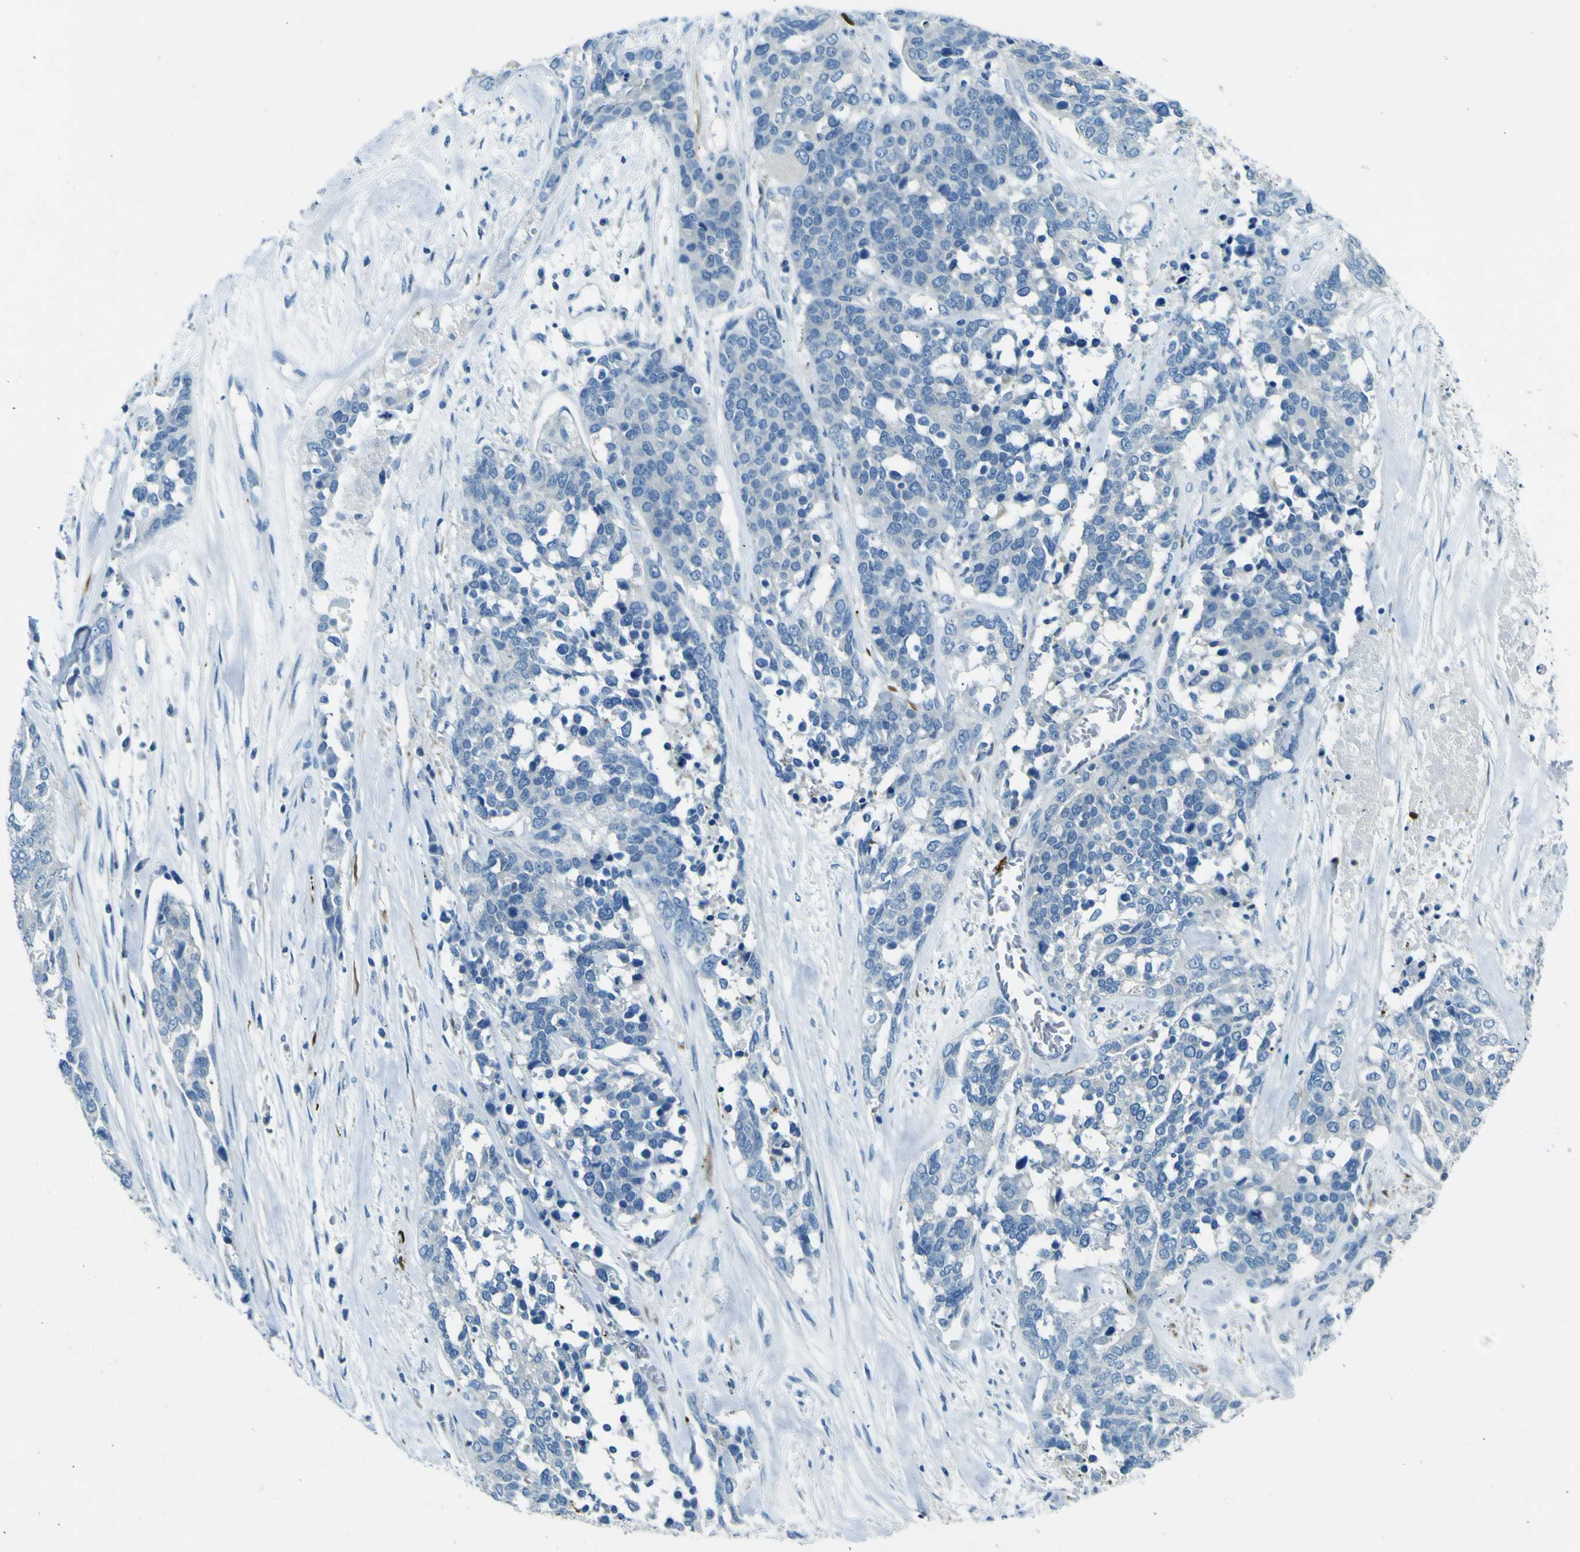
{"staining": {"intensity": "negative", "quantity": "none", "location": "none"}, "tissue": "ovarian cancer", "cell_type": "Tumor cells", "image_type": "cancer", "snomed": [{"axis": "morphology", "description": "Cystadenocarcinoma, serous, NOS"}, {"axis": "topography", "description": "Ovary"}], "caption": "The histopathology image reveals no significant expression in tumor cells of ovarian serous cystadenocarcinoma. The staining is performed using DAB (3,3'-diaminobenzidine) brown chromogen with nuclei counter-stained in using hematoxylin.", "gene": "SORCS1", "patient": {"sex": "female", "age": 44}}